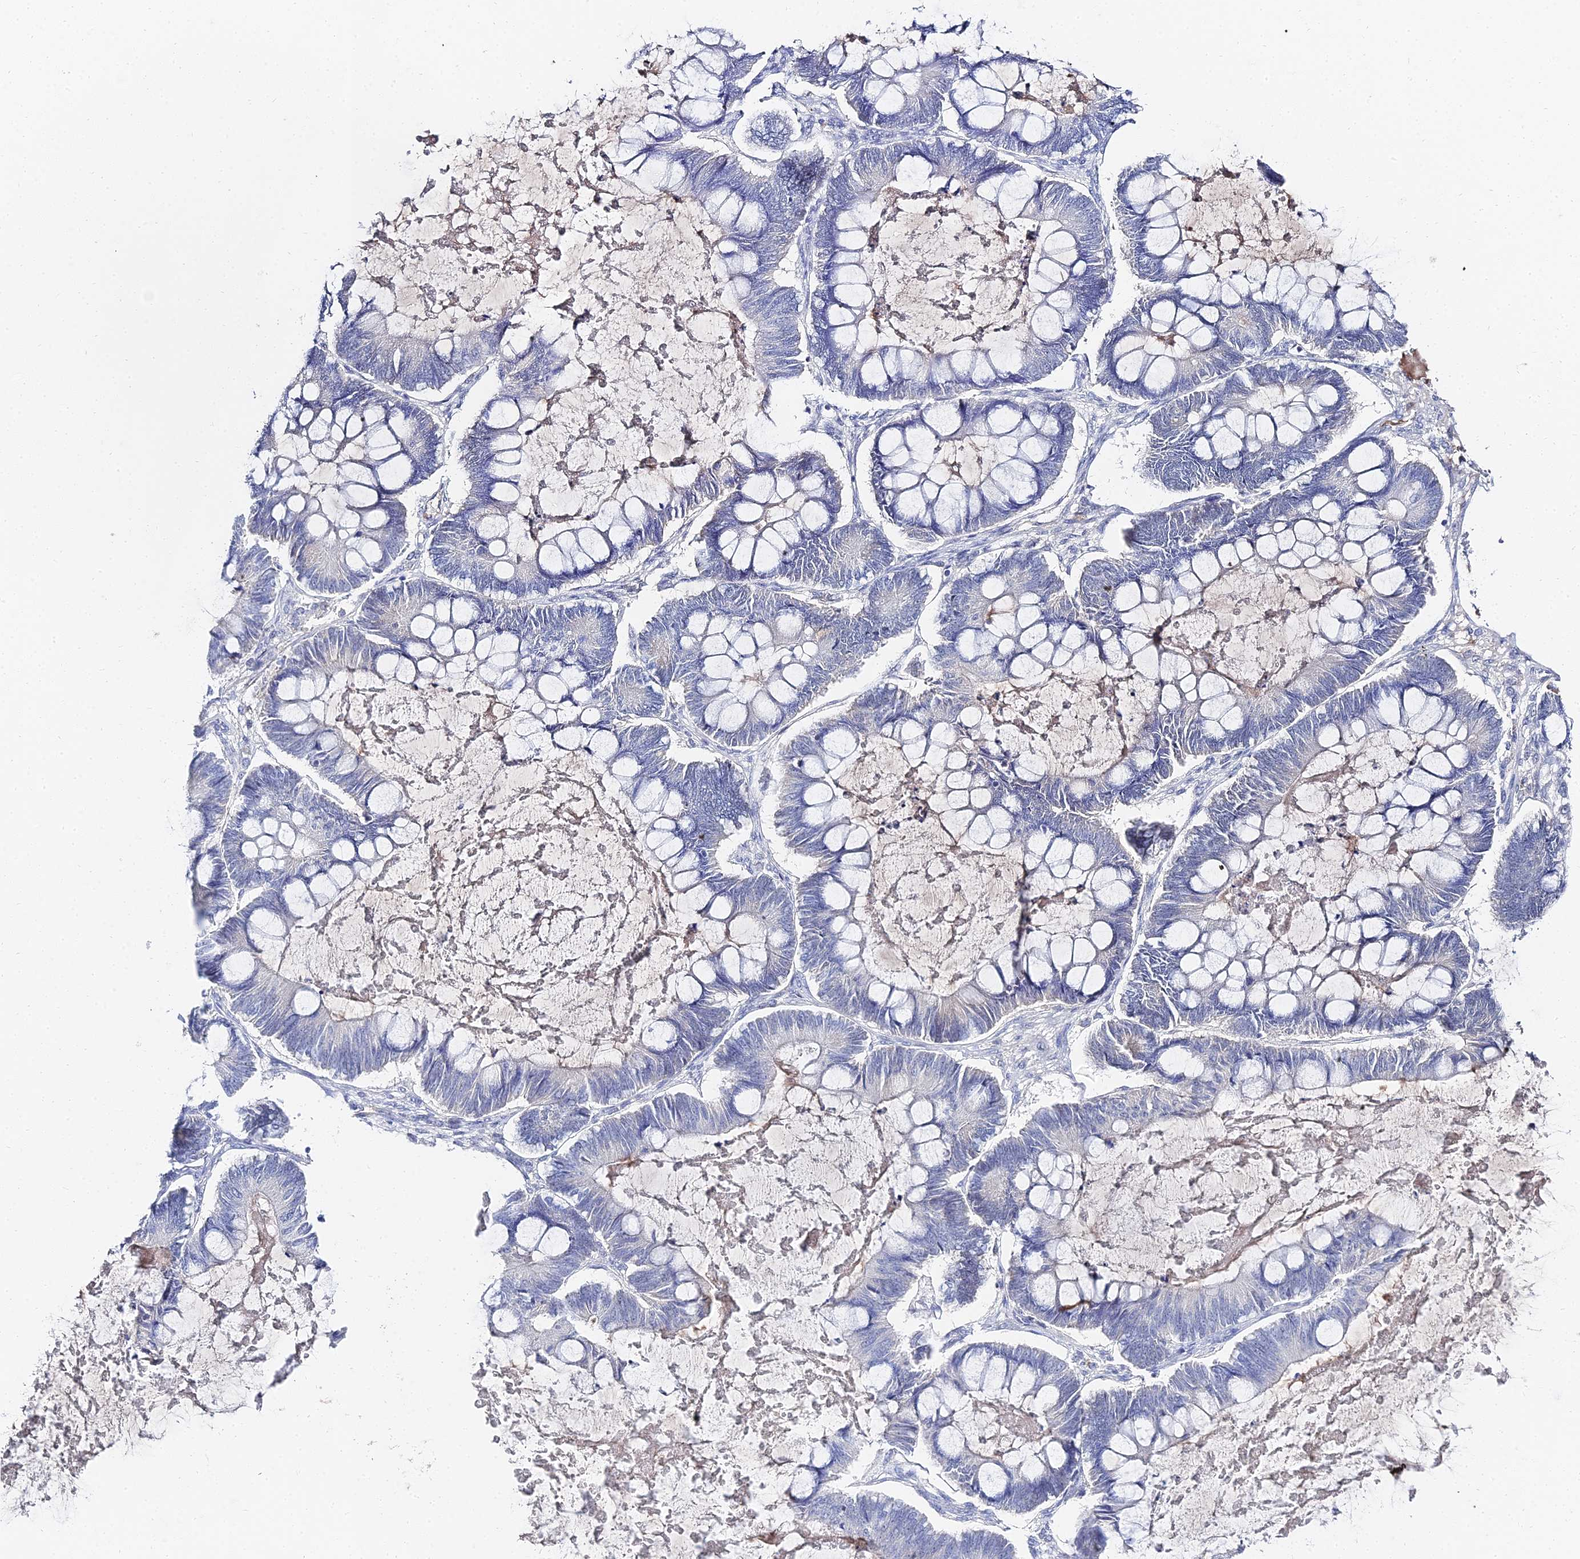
{"staining": {"intensity": "negative", "quantity": "none", "location": "none"}, "tissue": "ovarian cancer", "cell_type": "Tumor cells", "image_type": "cancer", "snomed": [{"axis": "morphology", "description": "Cystadenocarcinoma, mucinous, NOS"}, {"axis": "topography", "description": "Ovary"}], "caption": "This histopathology image is of ovarian cancer stained with IHC to label a protein in brown with the nuclei are counter-stained blue. There is no positivity in tumor cells.", "gene": "KRT17", "patient": {"sex": "female", "age": 61}}